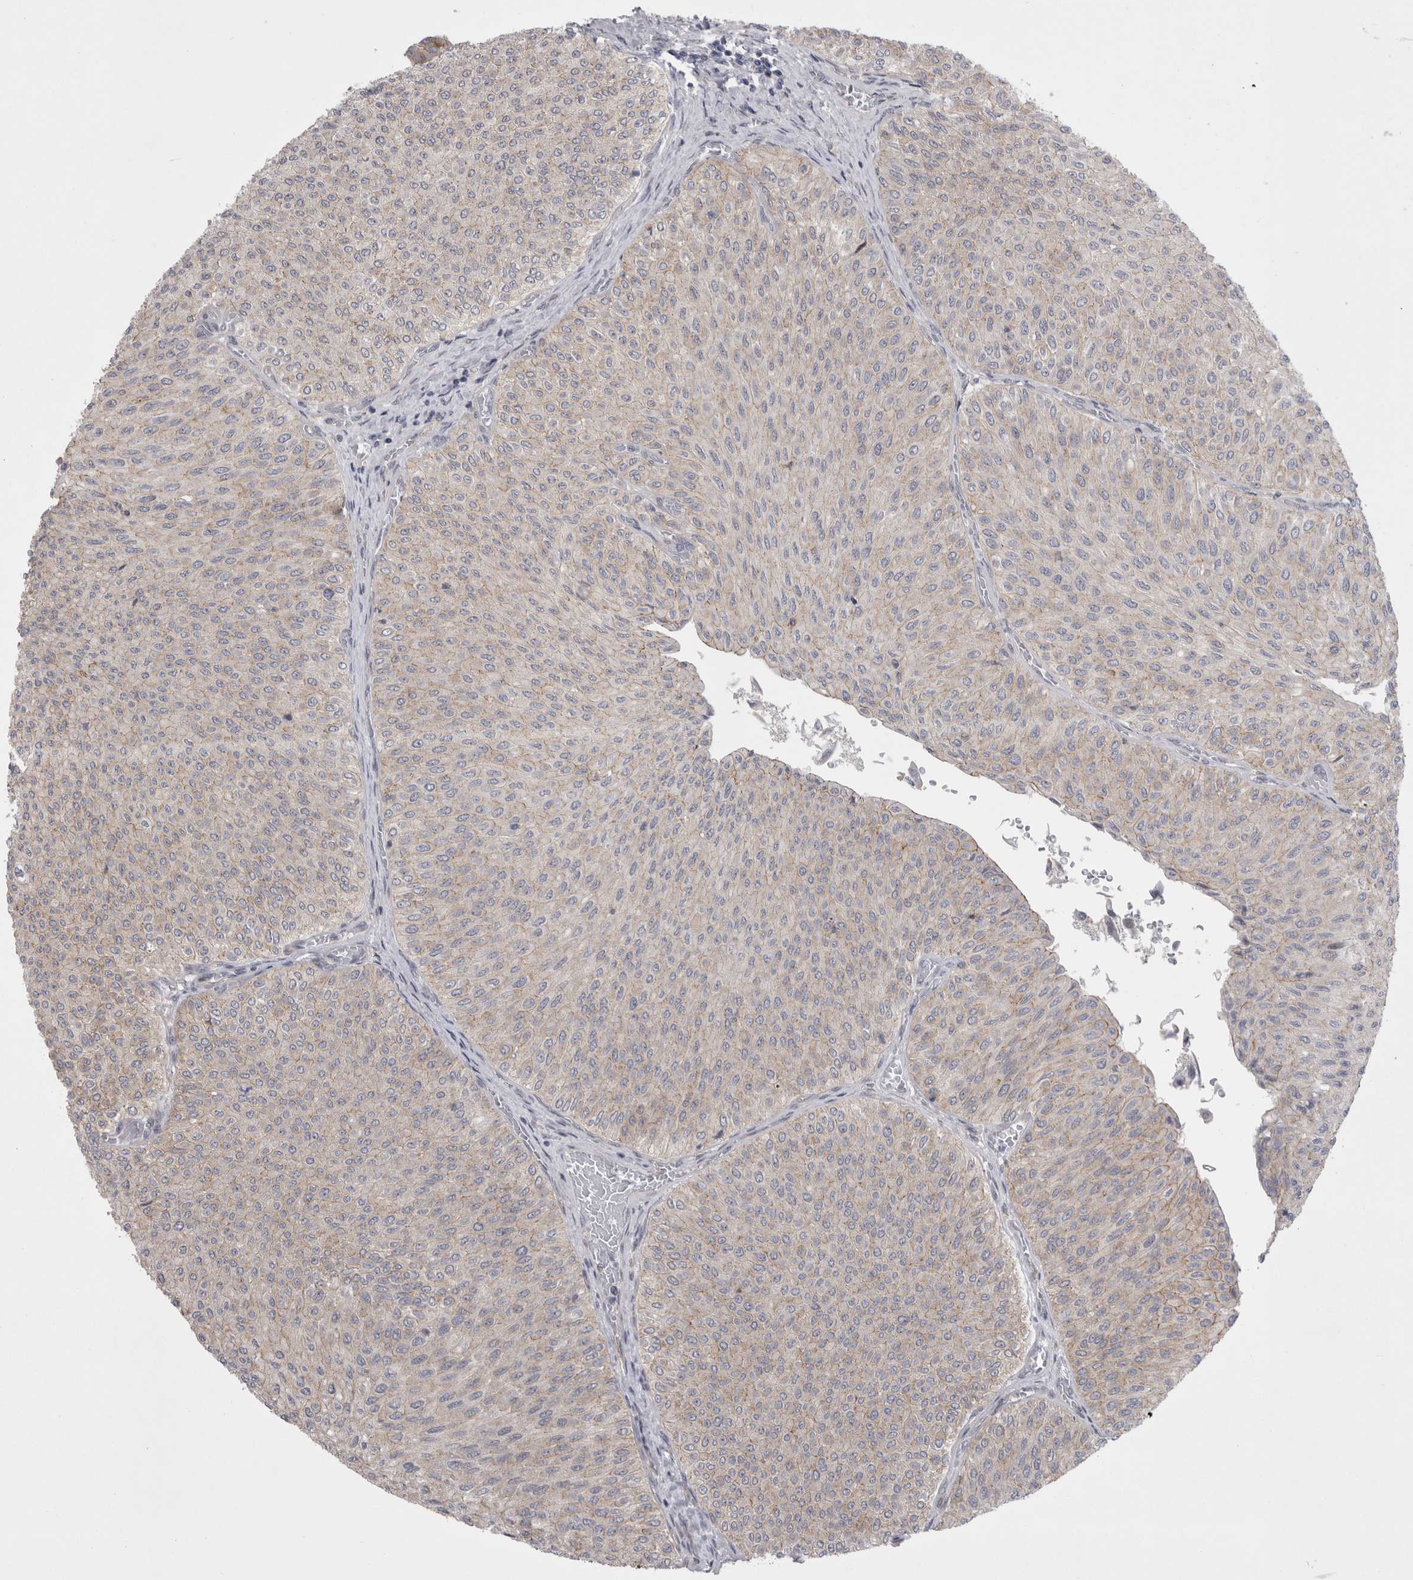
{"staining": {"intensity": "weak", "quantity": "25%-75%", "location": "cytoplasmic/membranous"}, "tissue": "urothelial cancer", "cell_type": "Tumor cells", "image_type": "cancer", "snomed": [{"axis": "morphology", "description": "Urothelial carcinoma, Low grade"}, {"axis": "topography", "description": "Urinary bladder"}], "caption": "A photomicrograph showing weak cytoplasmic/membranous positivity in about 25%-75% of tumor cells in urothelial carcinoma (low-grade), as visualized by brown immunohistochemical staining.", "gene": "NENF", "patient": {"sex": "male", "age": 78}}